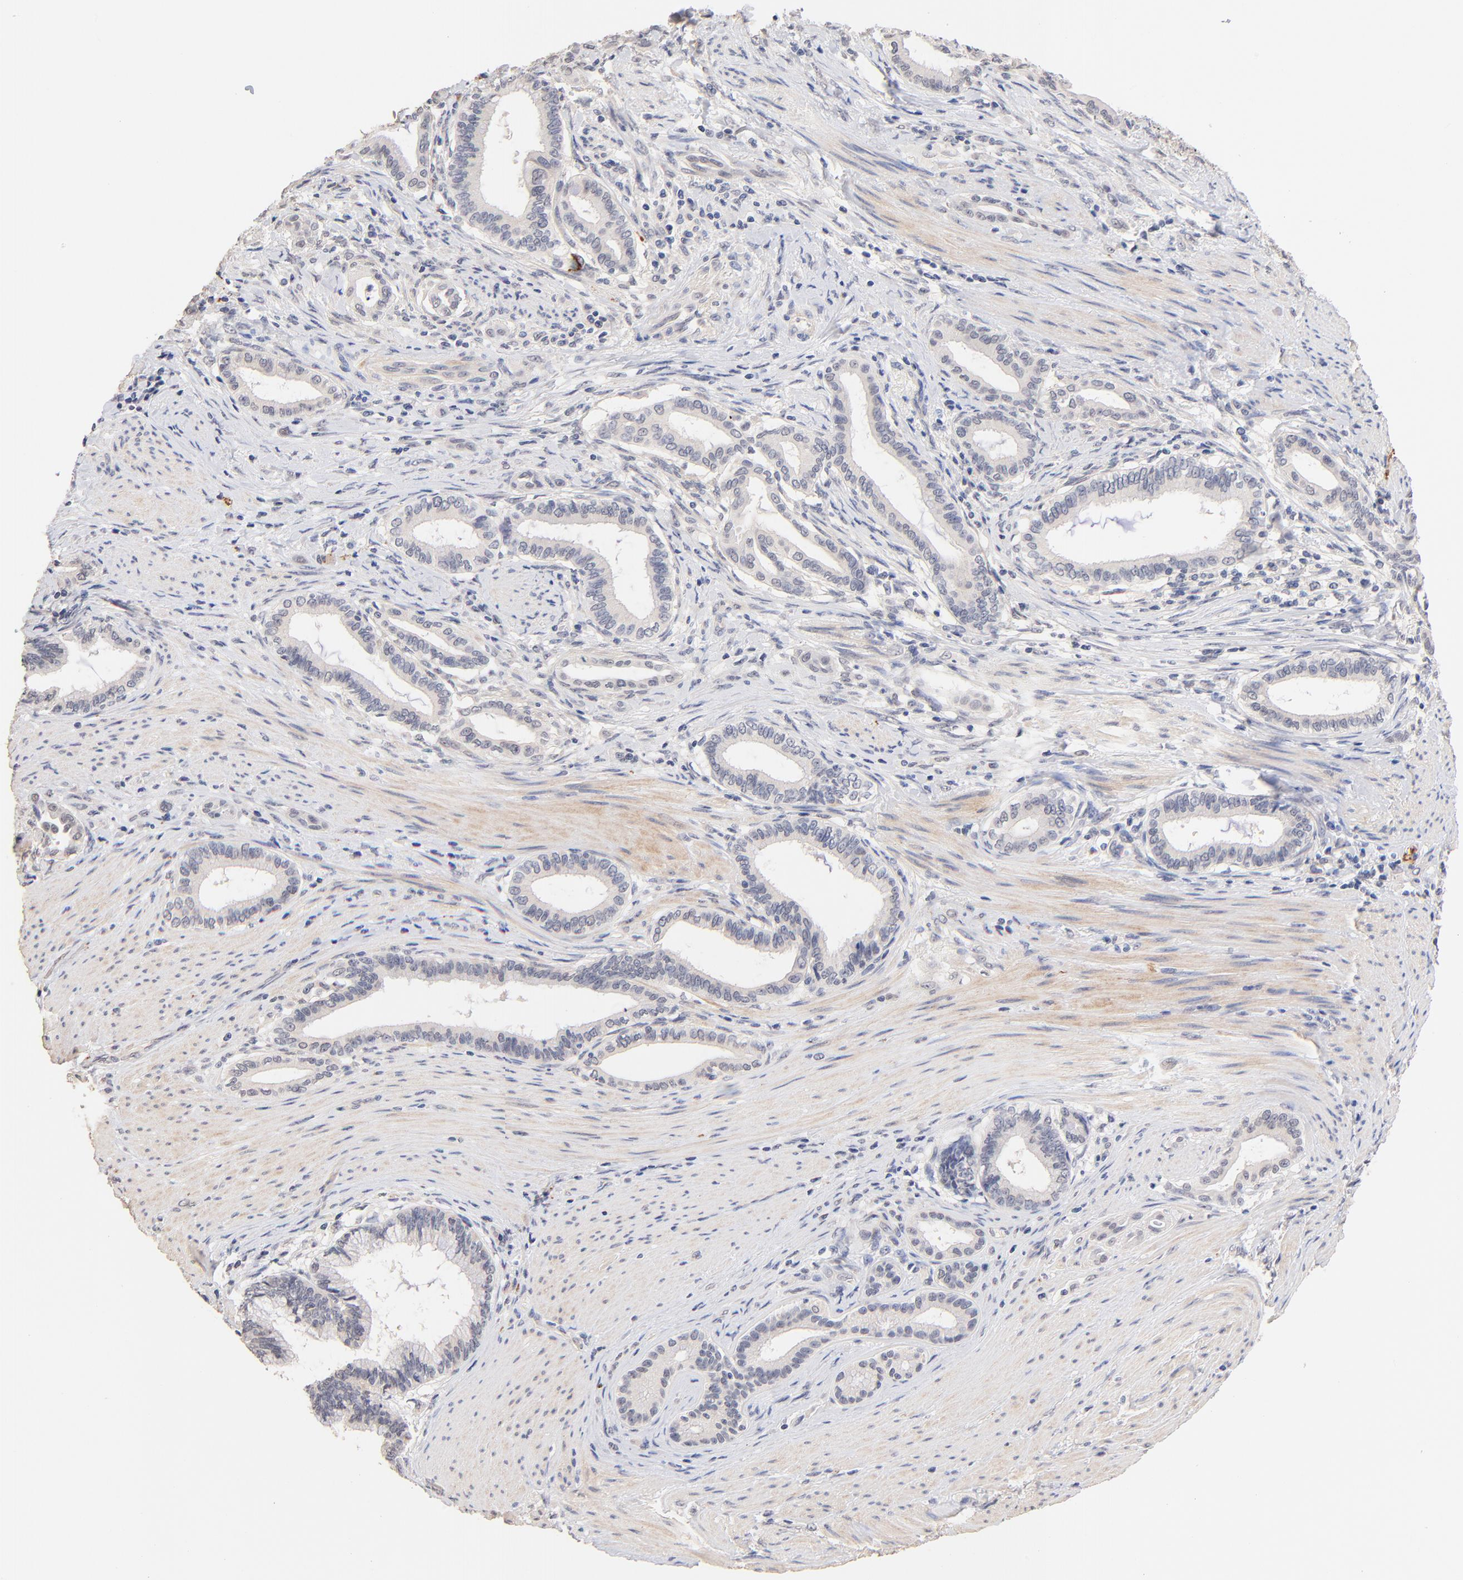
{"staining": {"intensity": "negative", "quantity": "none", "location": "none"}, "tissue": "pancreatic cancer", "cell_type": "Tumor cells", "image_type": "cancer", "snomed": [{"axis": "morphology", "description": "Adenocarcinoma, NOS"}, {"axis": "topography", "description": "Pancreas"}], "caption": "A high-resolution micrograph shows immunohistochemistry (IHC) staining of pancreatic cancer (adenocarcinoma), which shows no significant positivity in tumor cells. Brightfield microscopy of IHC stained with DAB (brown) and hematoxylin (blue), captured at high magnification.", "gene": "RIBC2", "patient": {"sex": "female", "age": 64}}